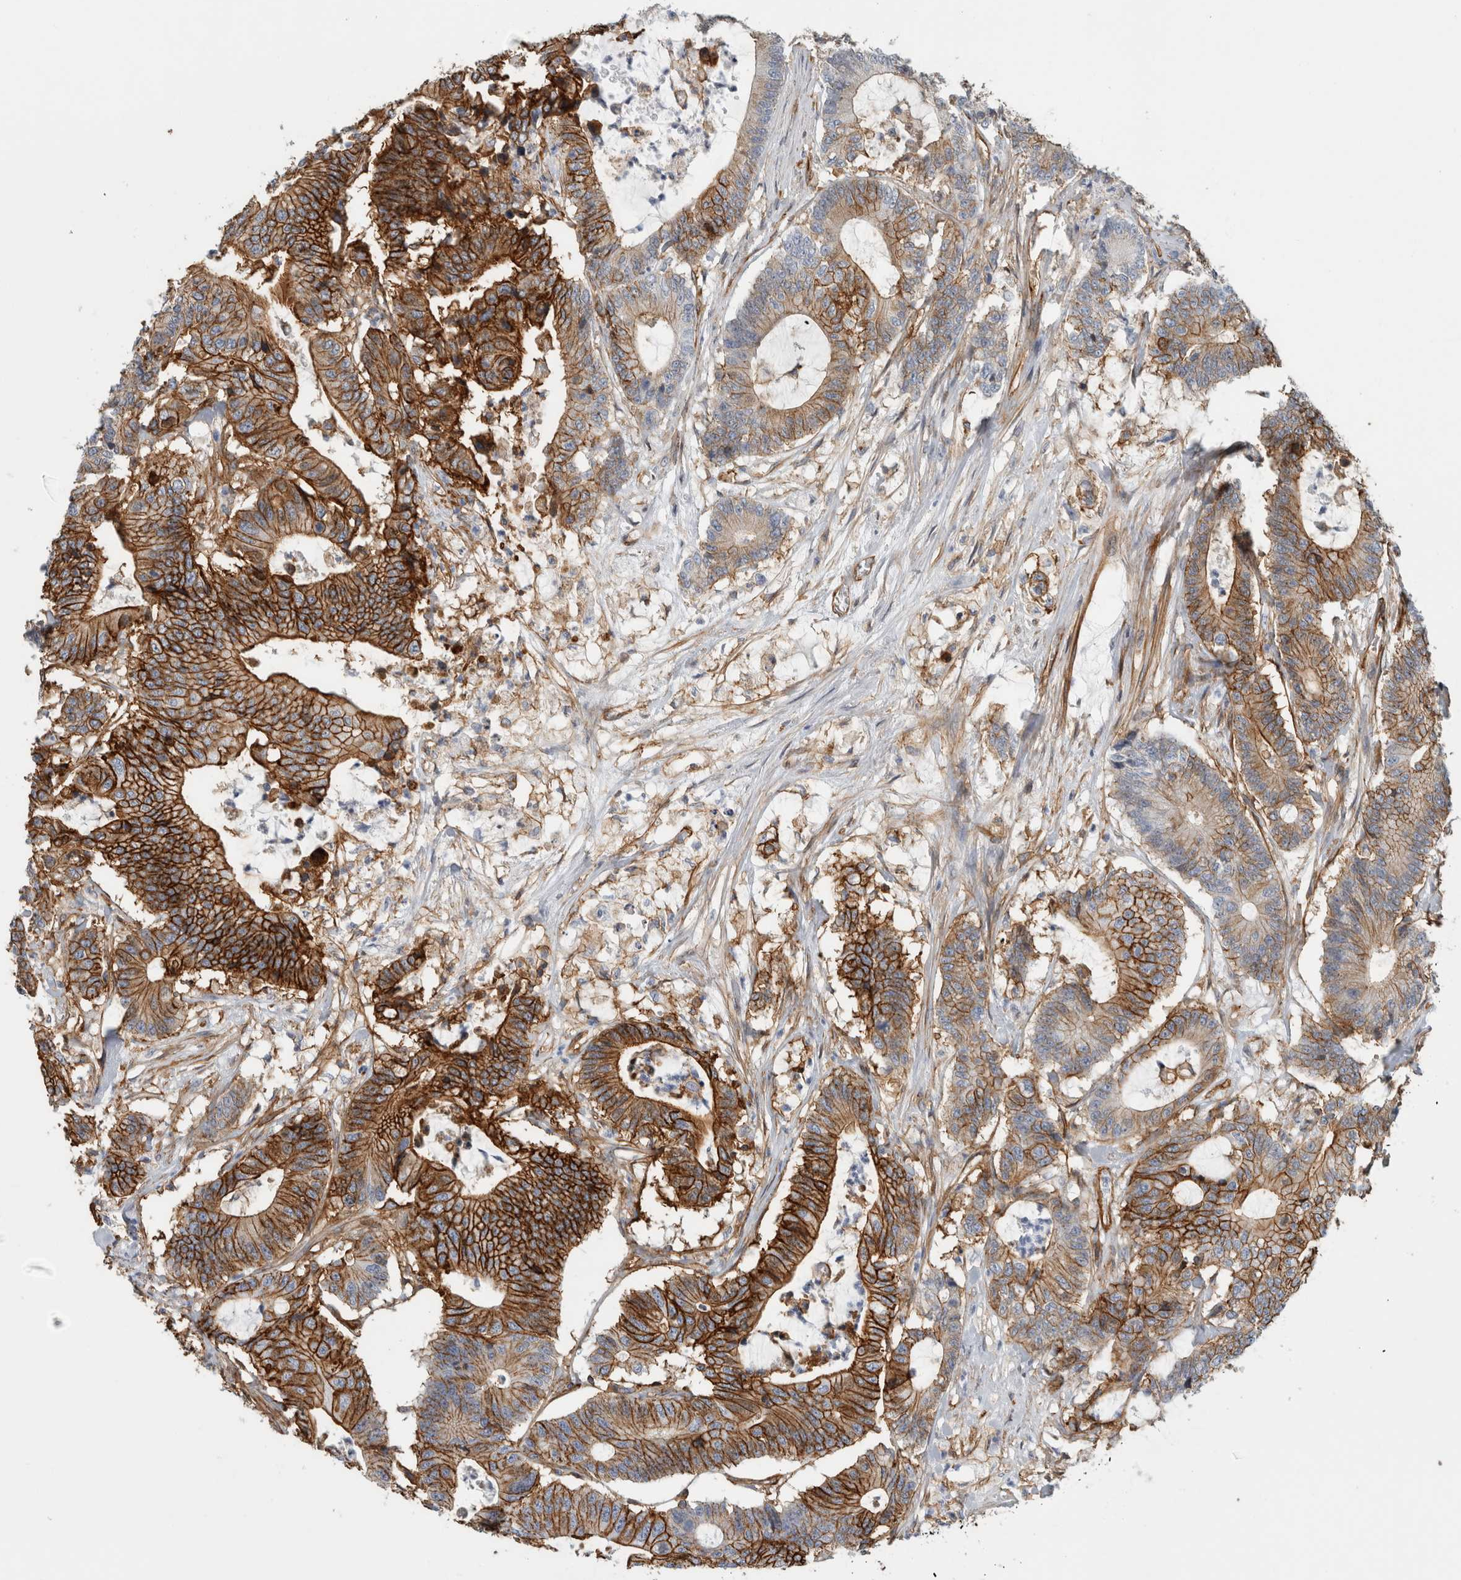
{"staining": {"intensity": "strong", "quantity": ">75%", "location": "cytoplasmic/membranous"}, "tissue": "colorectal cancer", "cell_type": "Tumor cells", "image_type": "cancer", "snomed": [{"axis": "morphology", "description": "Adenocarcinoma, NOS"}, {"axis": "topography", "description": "Colon"}], "caption": "Adenocarcinoma (colorectal) stained with a brown dye demonstrates strong cytoplasmic/membranous positive positivity in approximately >75% of tumor cells.", "gene": "AHNAK", "patient": {"sex": "female", "age": 84}}